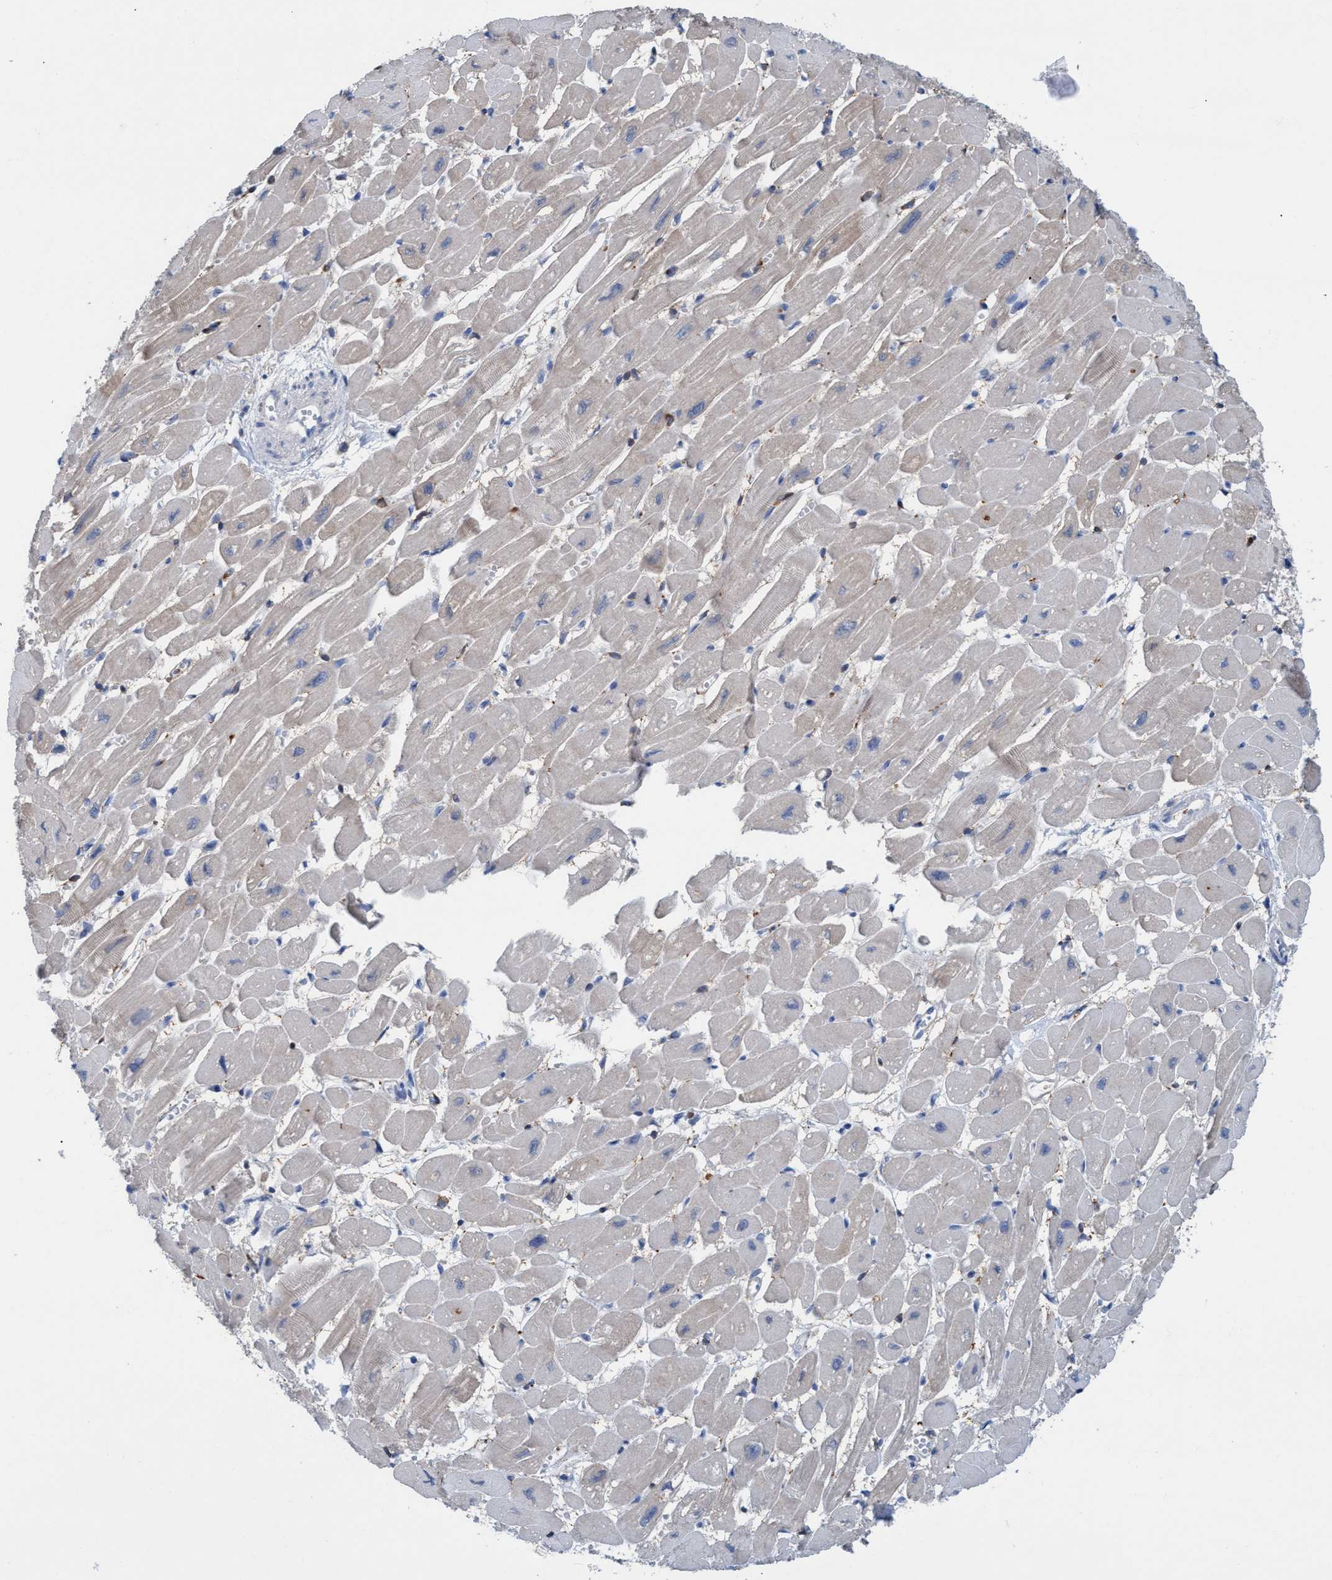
{"staining": {"intensity": "weak", "quantity": "<25%", "location": "cytoplasmic/membranous"}, "tissue": "heart muscle", "cell_type": "Cardiomyocytes", "image_type": "normal", "snomed": [{"axis": "morphology", "description": "Normal tissue, NOS"}, {"axis": "topography", "description": "Heart"}], "caption": "Immunohistochemistry (IHC) image of benign human heart muscle stained for a protein (brown), which exhibits no staining in cardiomyocytes.", "gene": "EZR", "patient": {"sex": "female", "age": 54}}